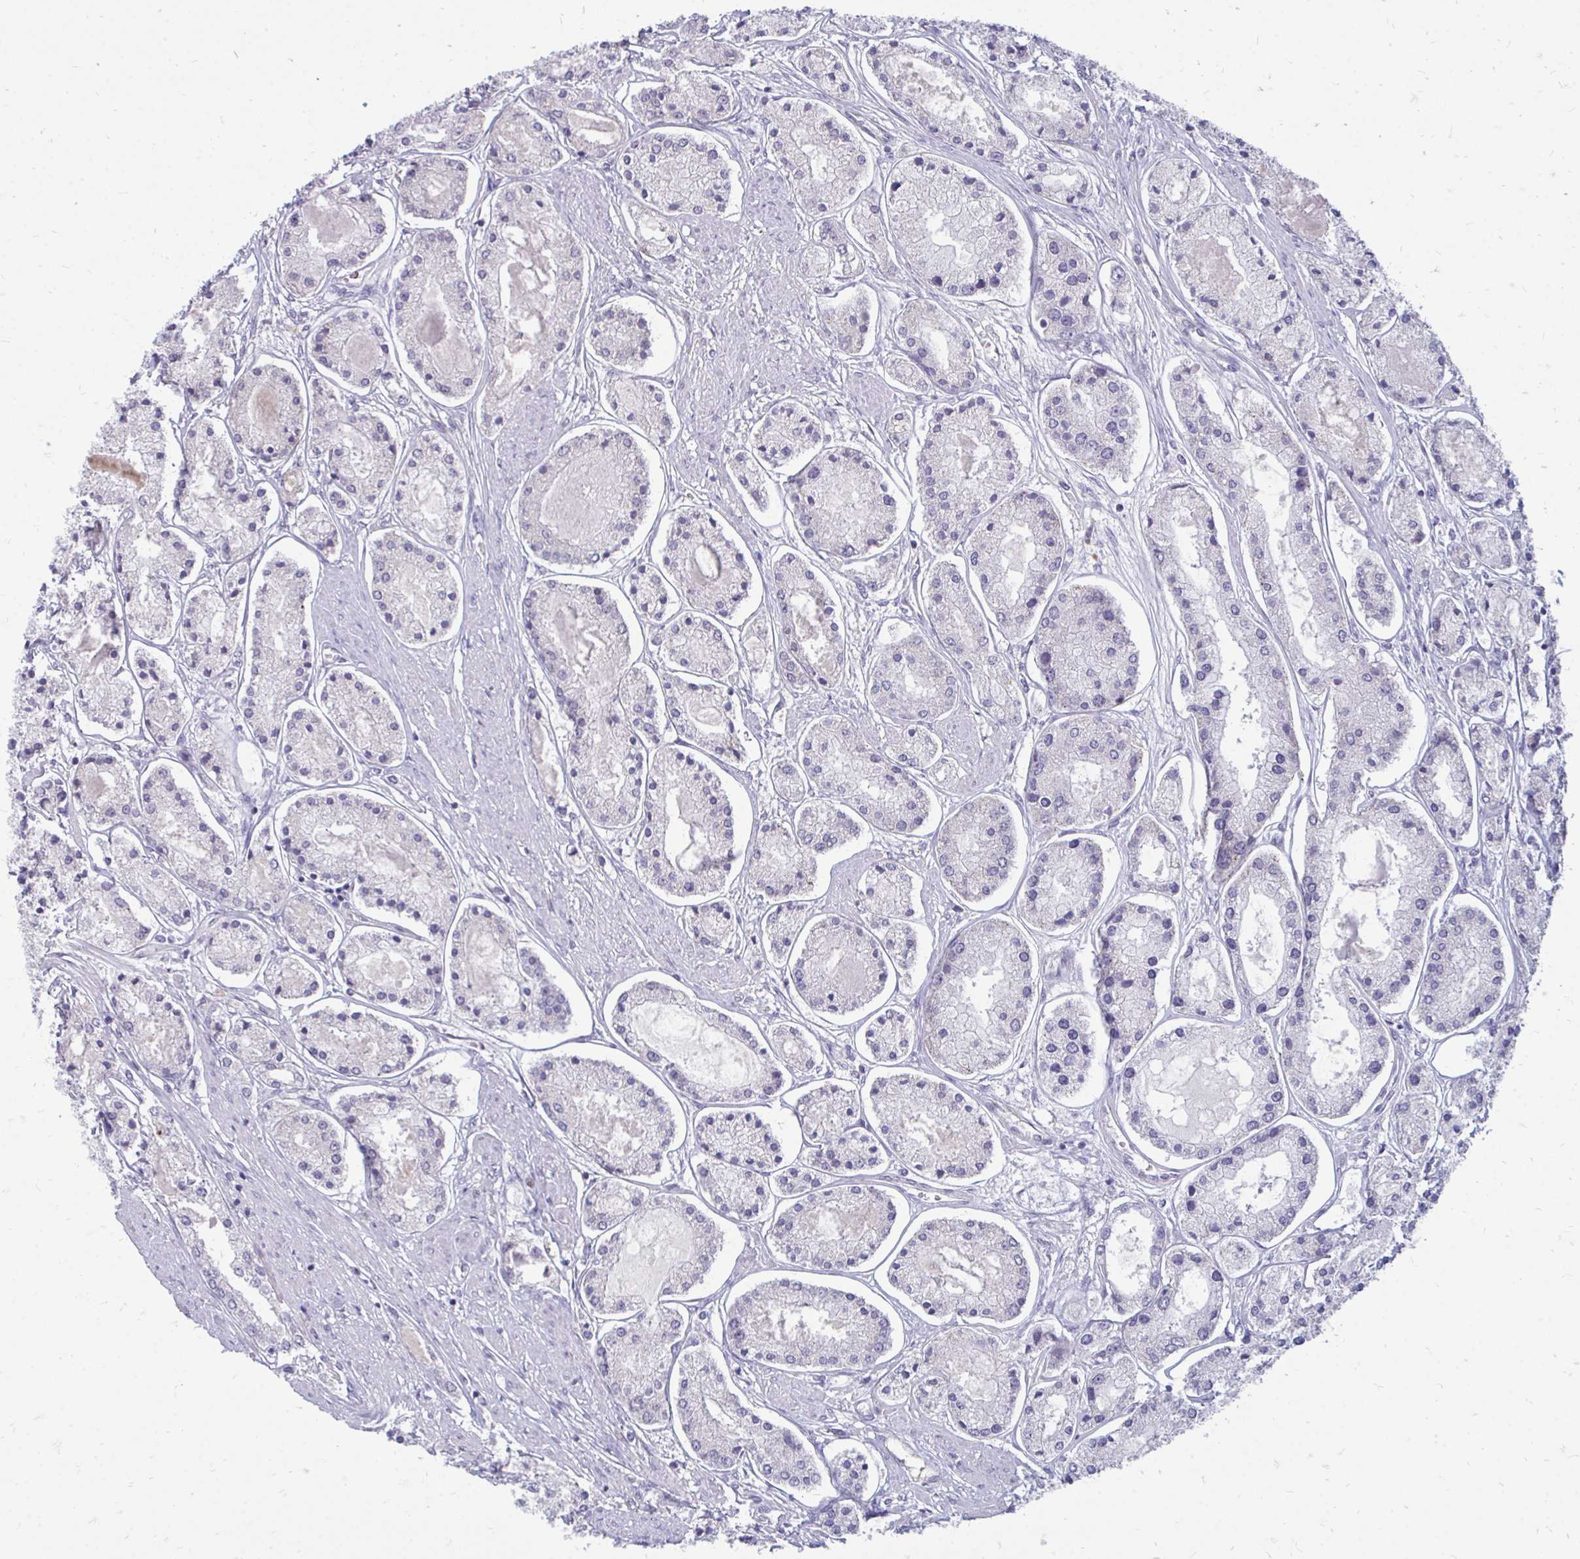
{"staining": {"intensity": "negative", "quantity": "none", "location": "none"}, "tissue": "prostate cancer", "cell_type": "Tumor cells", "image_type": "cancer", "snomed": [{"axis": "morphology", "description": "Adenocarcinoma, High grade"}, {"axis": "topography", "description": "Prostate"}], "caption": "The micrograph exhibits no significant expression in tumor cells of prostate cancer.", "gene": "ACSL5", "patient": {"sex": "male", "age": 66}}